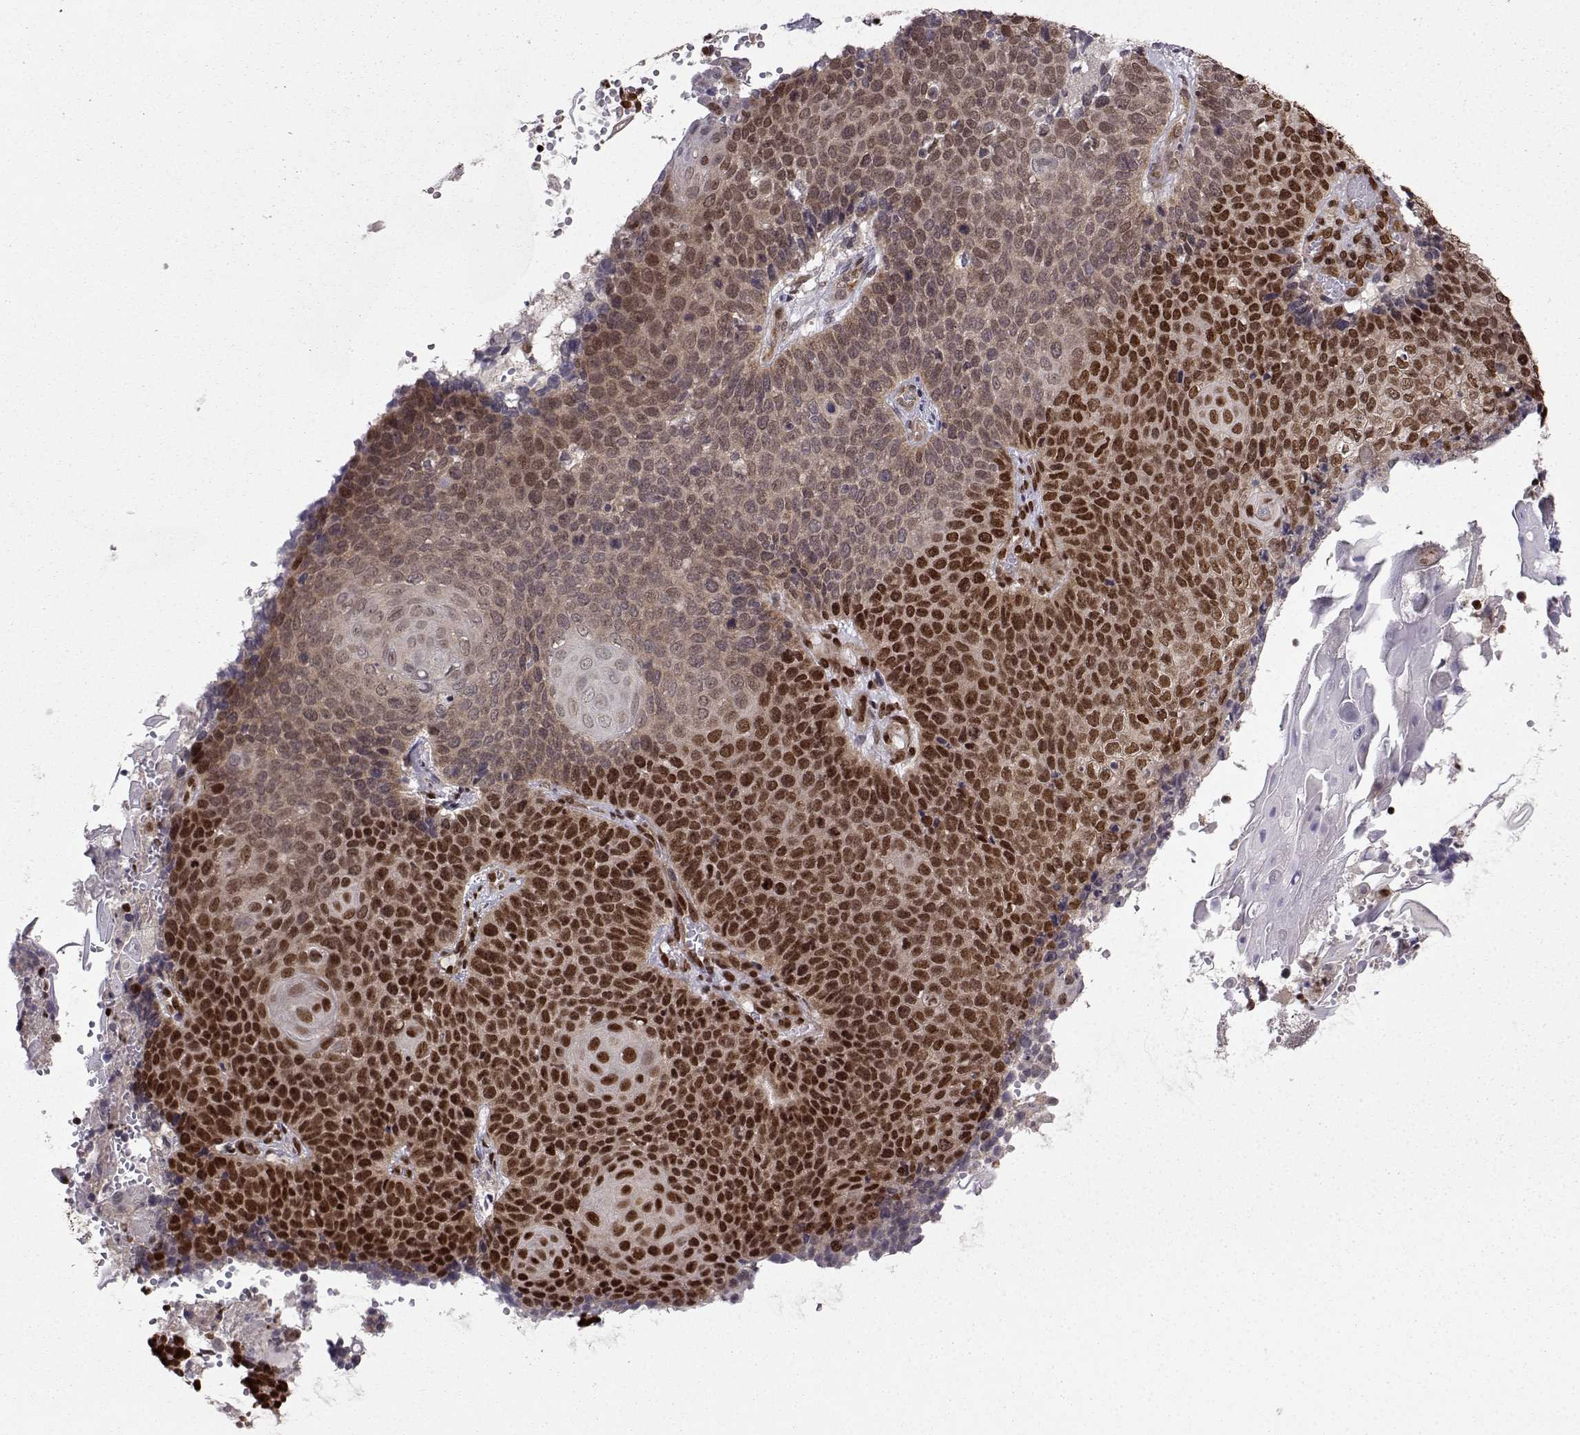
{"staining": {"intensity": "strong", "quantity": "25%-75%", "location": "nuclear"}, "tissue": "cervical cancer", "cell_type": "Tumor cells", "image_type": "cancer", "snomed": [{"axis": "morphology", "description": "Squamous cell carcinoma, NOS"}, {"axis": "topography", "description": "Cervix"}], "caption": "Immunohistochemistry of squamous cell carcinoma (cervical) demonstrates high levels of strong nuclear staining in about 25%-75% of tumor cells. The staining was performed using DAB to visualize the protein expression in brown, while the nuclei were stained in blue with hematoxylin (Magnification: 20x).", "gene": "PKN2", "patient": {"sex": "female", "age": 39}}